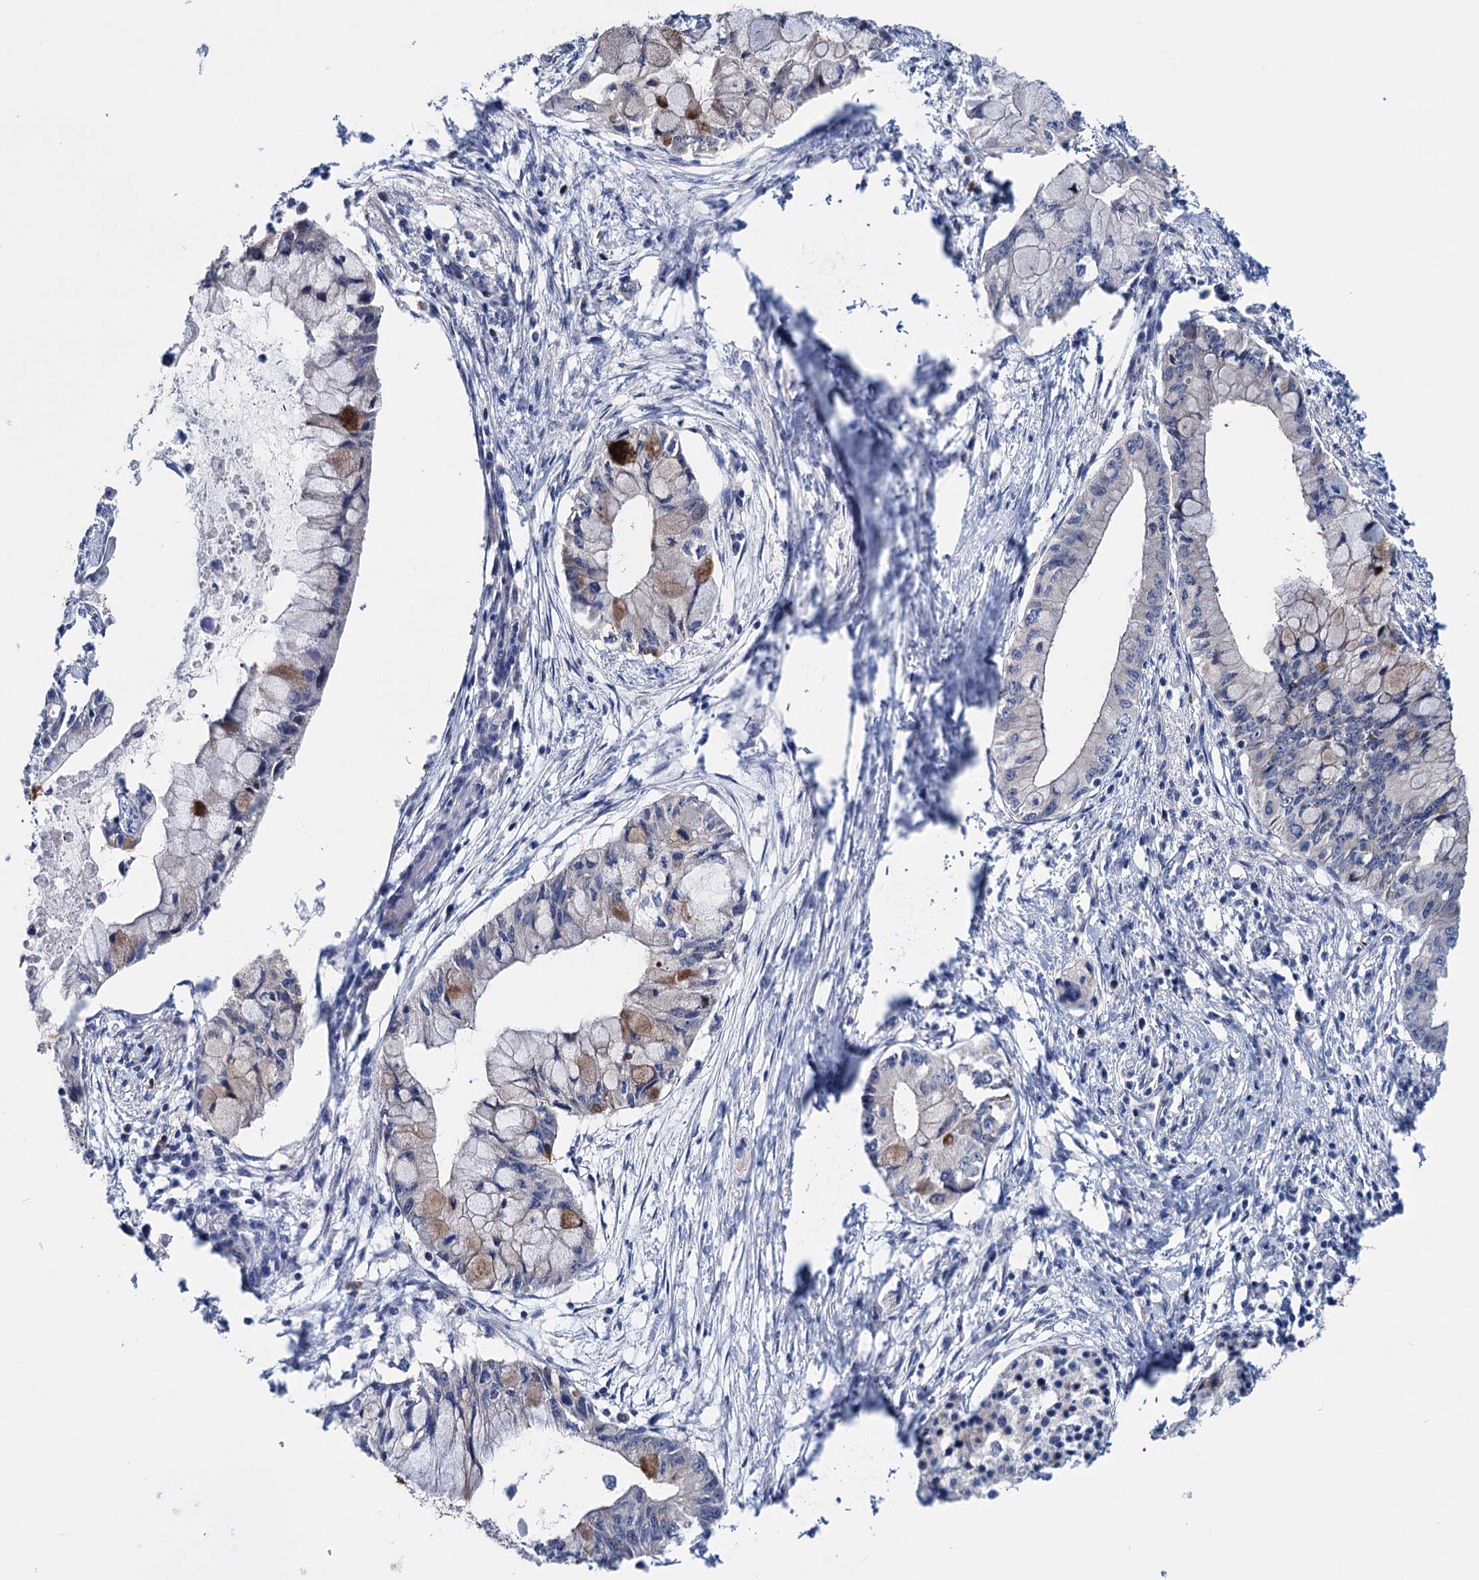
{"staining": {"intensity": "weak", "quantity": "<25%", "location": "cytoplasmic/membranous"}, "tissue": "pancreatic cancer", "cell_type": "Tumor cells", "image_type": "cancer", "snomed": [{"axis": "morphology", "description": "Adenocarcinoma, NOS"}, {"axis": "topography", "description": "Pancreas"}], "caption": "High magnification brightfield microscopy of pancreatic adenocarcinoma stained with DAB (3,3'-diaminobenzidine) (brown) and counterstained with hematoxylin (blue): tumor cells show no significant expression. (DAB (3,3'-diaminobenzidine) IHC, high magnification).", "gene": "EYA4", "patient": {"sex": "male", "age": 48}}